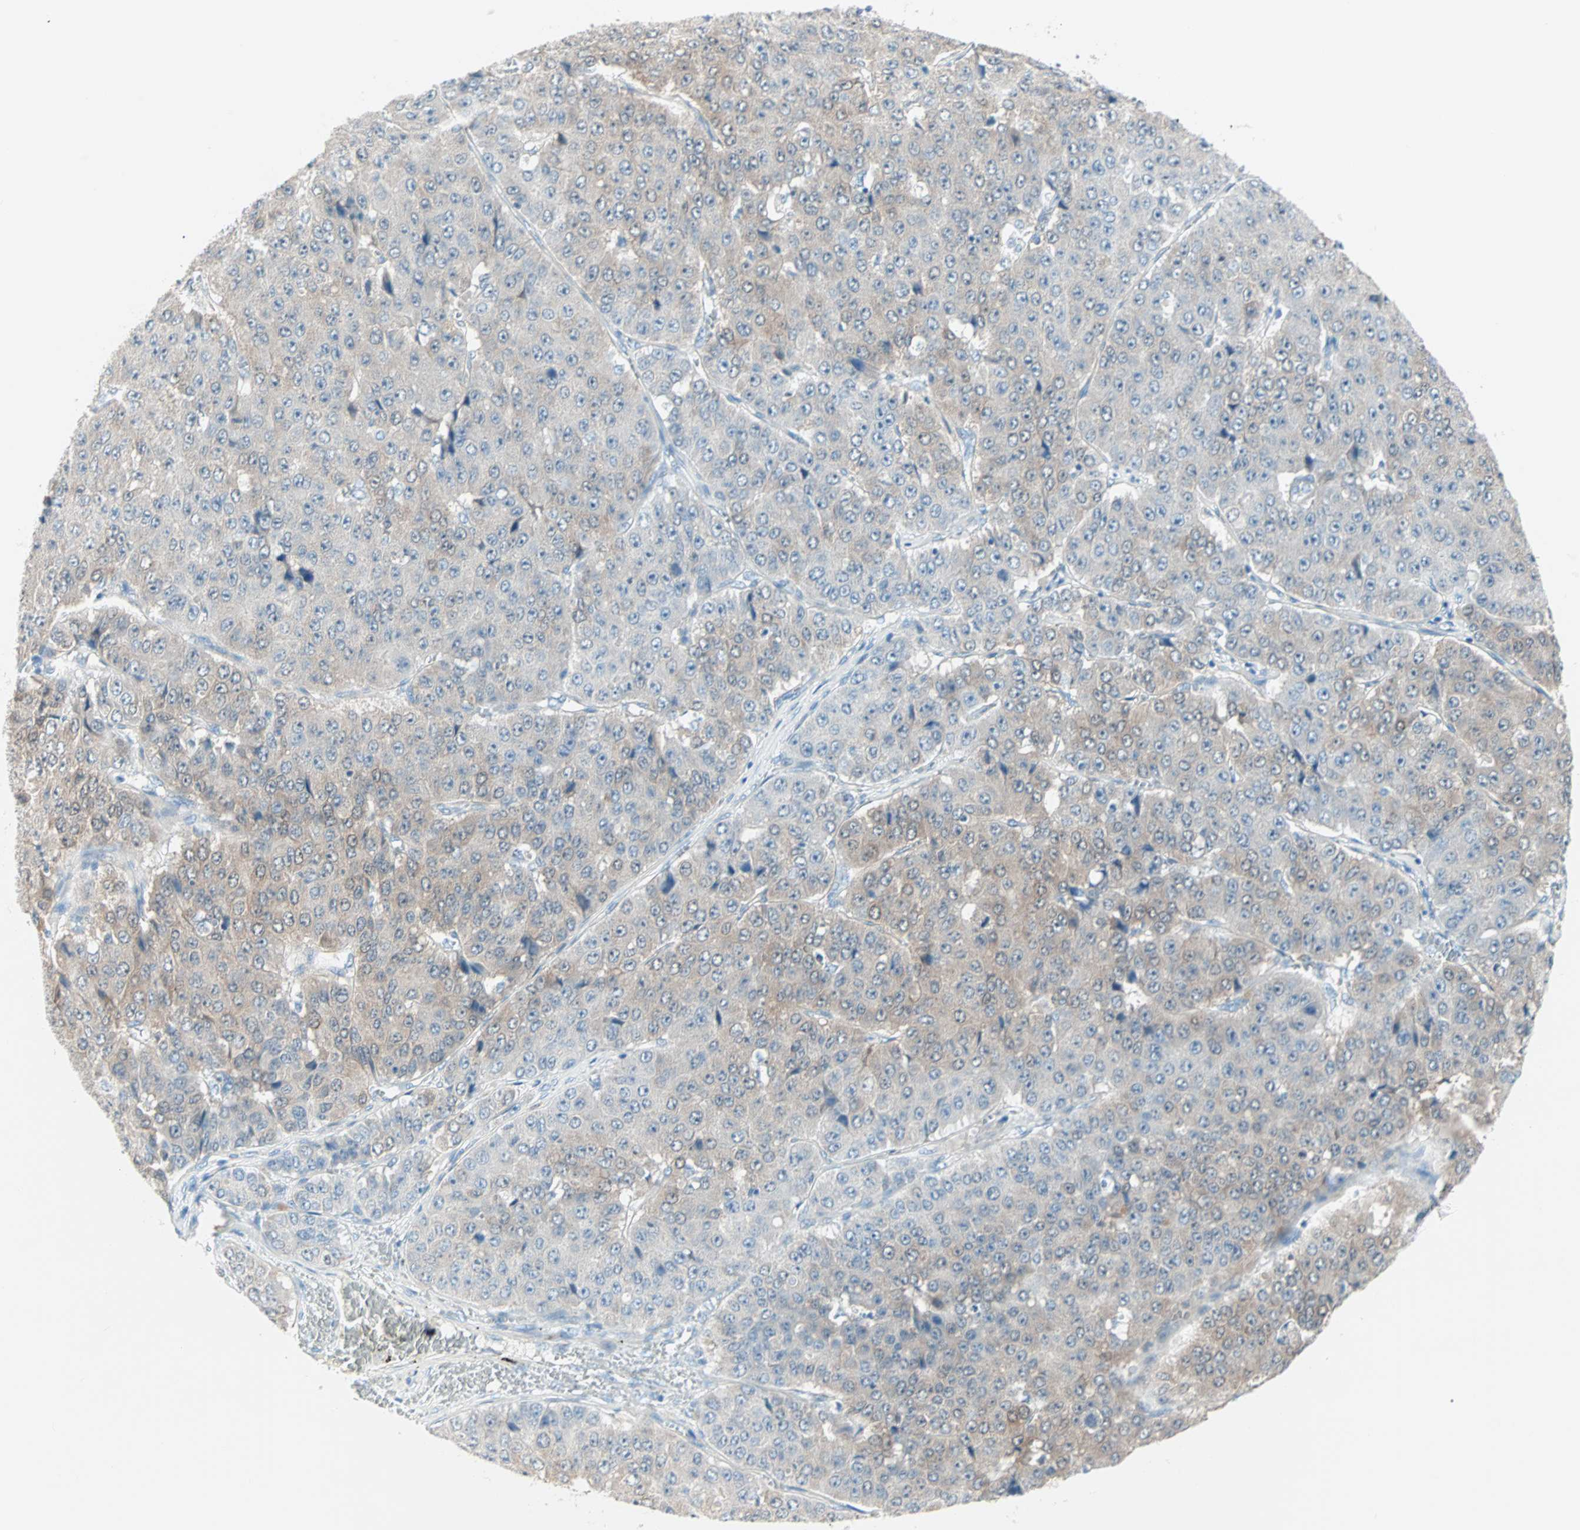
{"staining": {"intensity": "weak", "quantity": "25%-75%", "location": "cytoplasmic/membranous"}, "tissue": "pancreatic cancer", "cell_type": "Tumor cells", "image_type": "cancer", "snomed": [{"axis": "morphology", "description": "Adenocarcinoma, NOS"}, {"axis": "topography", "description": "Pancreas"}], "caption": "A micrograph showing weak cytoplasmic/membranous positivity in about 25%-75% of tumor cells in pancreatic cancer, as visualized by brown immunohistochemical staining.", "gene": "SULT1C2", "patient": {"sex": "male", "age": 50}}